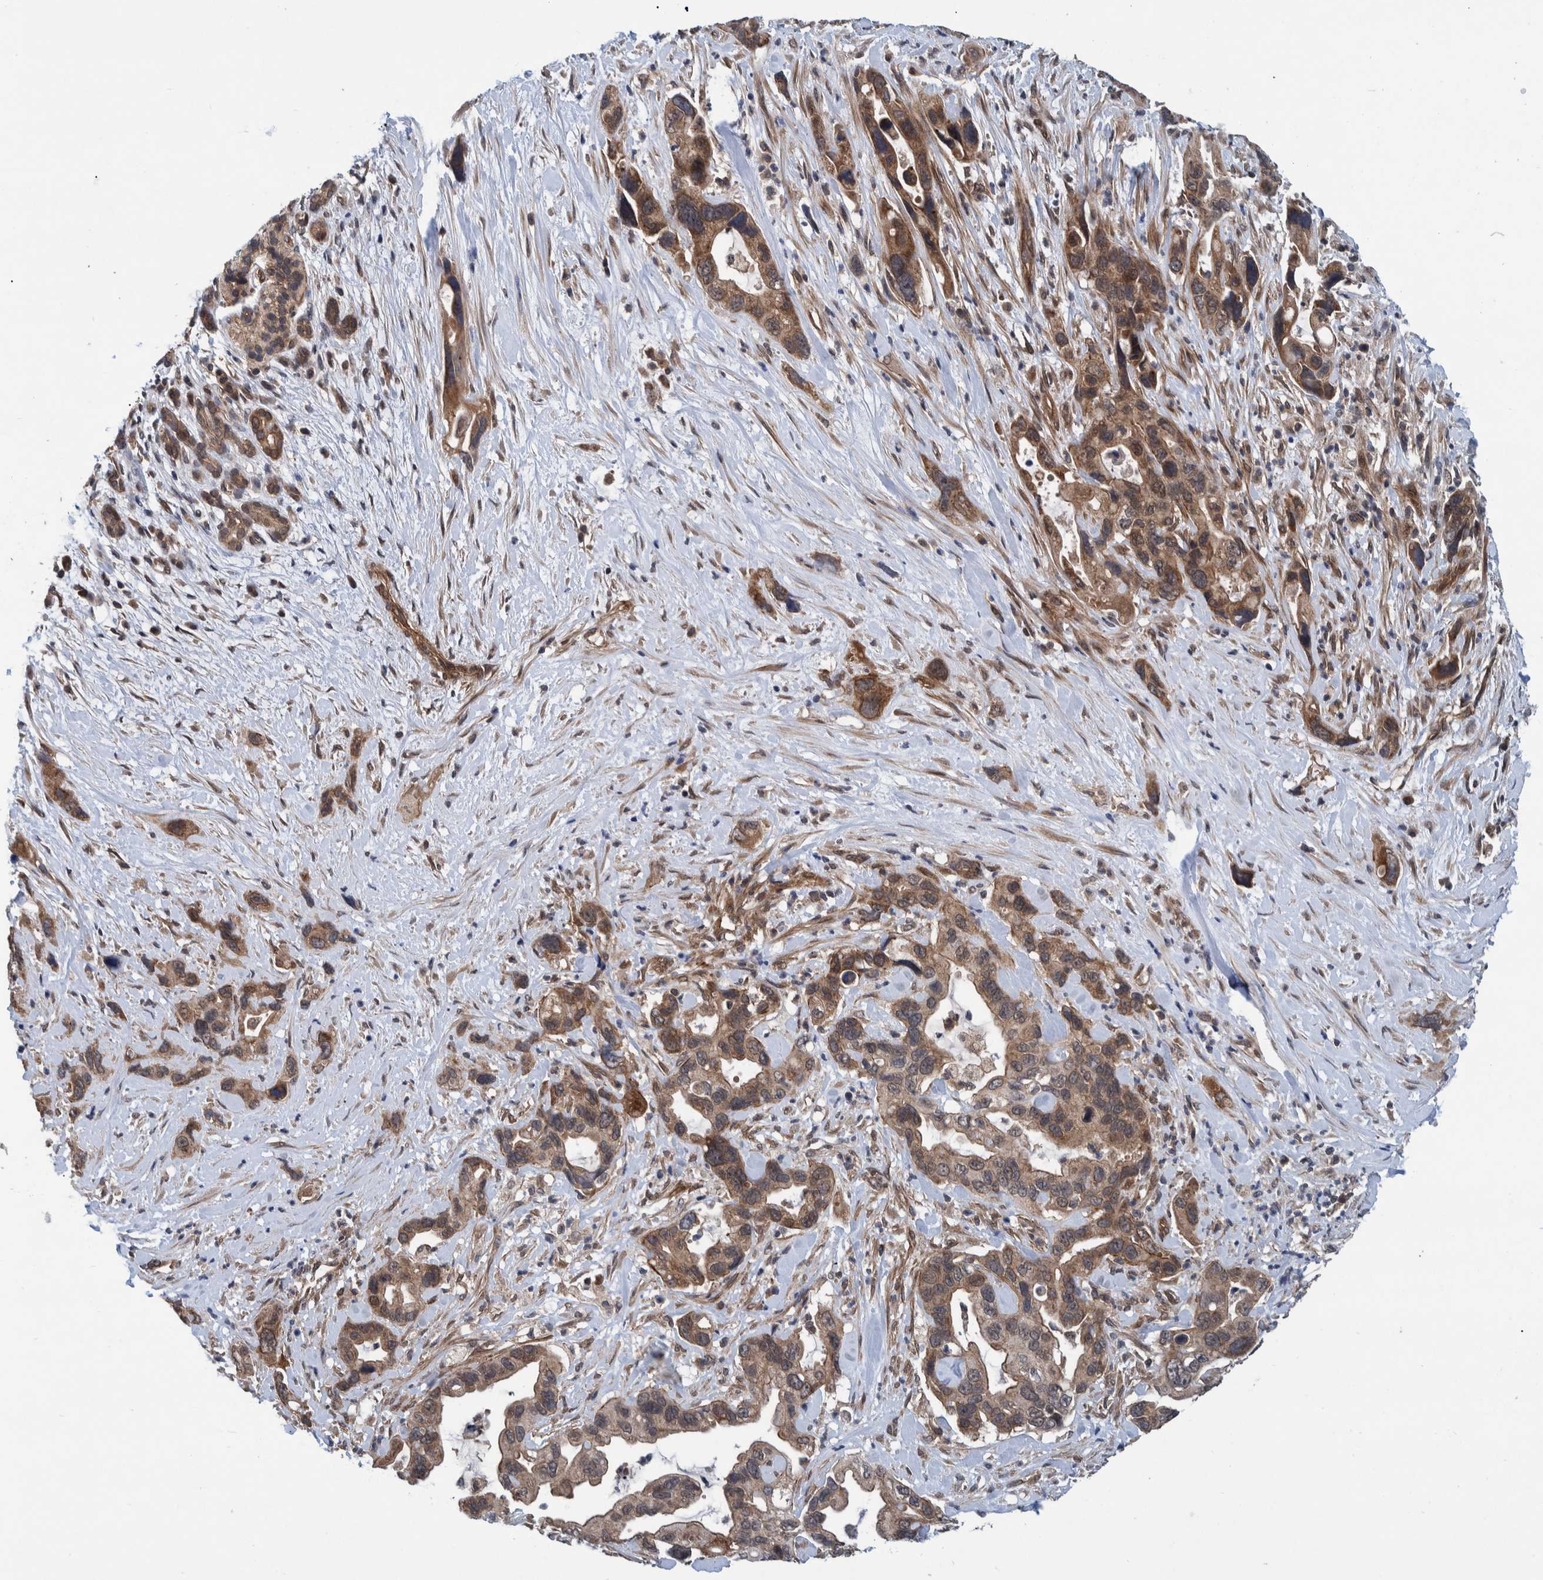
{"staining": {"intensity": "moderate", "quantity": ">75%", "location": "cytoplasmic/membranous"}, "tissue": "pancreatic cancer", "cell_type": "Tumor cells", "image_type": "cancer", "snomed": [{"axis": "morphology", "description": "Adenocarcinoma, NOS"}, {"axis": "topography", "description": "Pancreas"}], "caption": "DAB immunohistochemical staining of pancreatic cancer (adenocarcinoma) shows moderate cytoplasmic/membranous protein positivity in about >75% of tumor cells.", "gene": "MRPS7", "patient": {"sex": "female", "age": 70}}